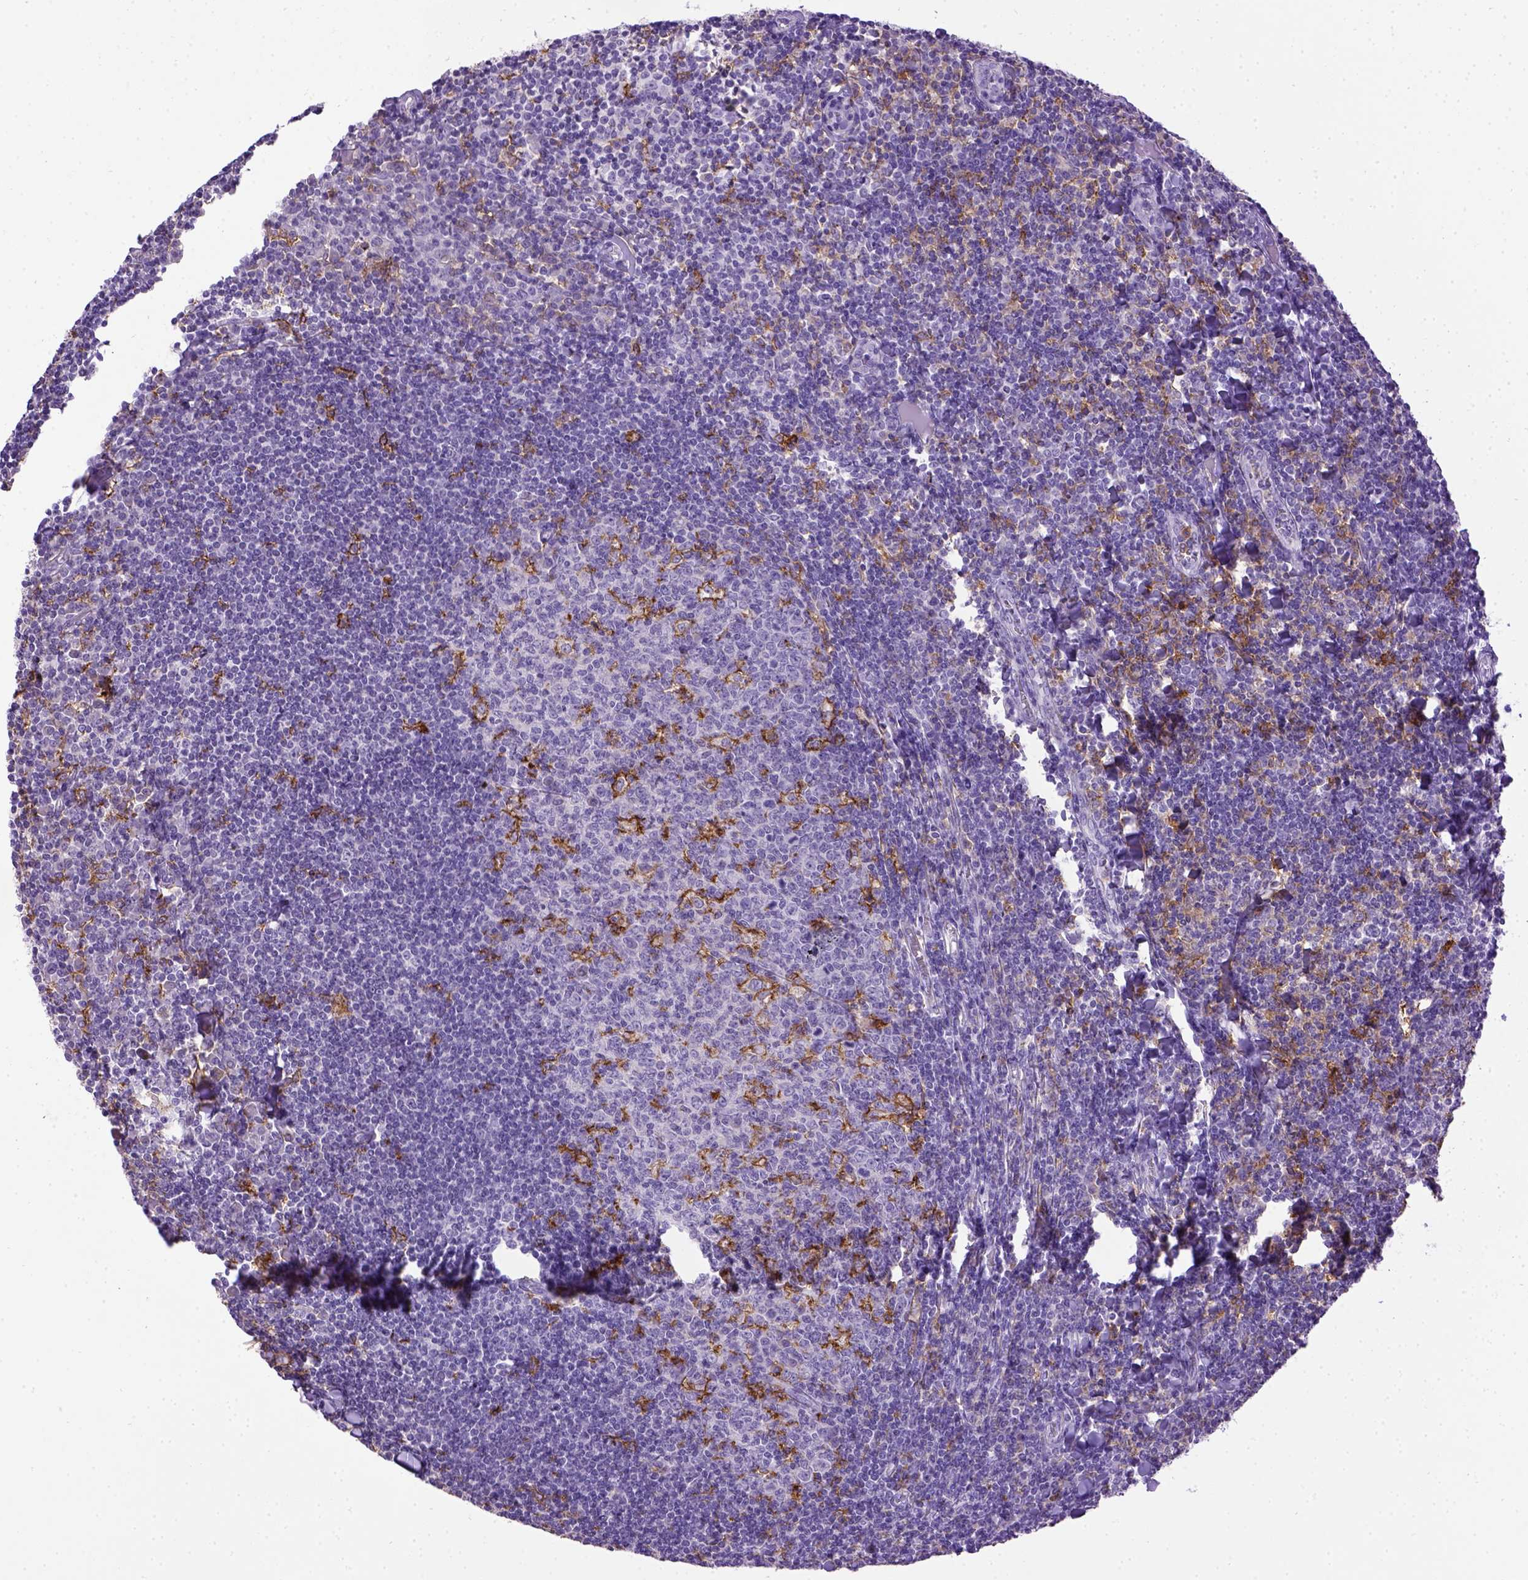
{"staining": {"intensity": "strong", "quantity": "<25%", "location": "cytoplasmic/membranous"}, "tissue": "tonsil", "cell_type": "Germinal center cells", "image_type": "normal", "snomed": [{"axis": "morphology", "description": "Normal tissue, NOS"}, {"axis": "topography", "description": "Tonsil"}], "caption": "This image reveals IHC staining of benign tonsil, with medium strong cytoplasmic/membranous staining in about <25% of germinal center cells.", "gene": "ITGAX", "patient": {"sex": "female", "age": 12}}